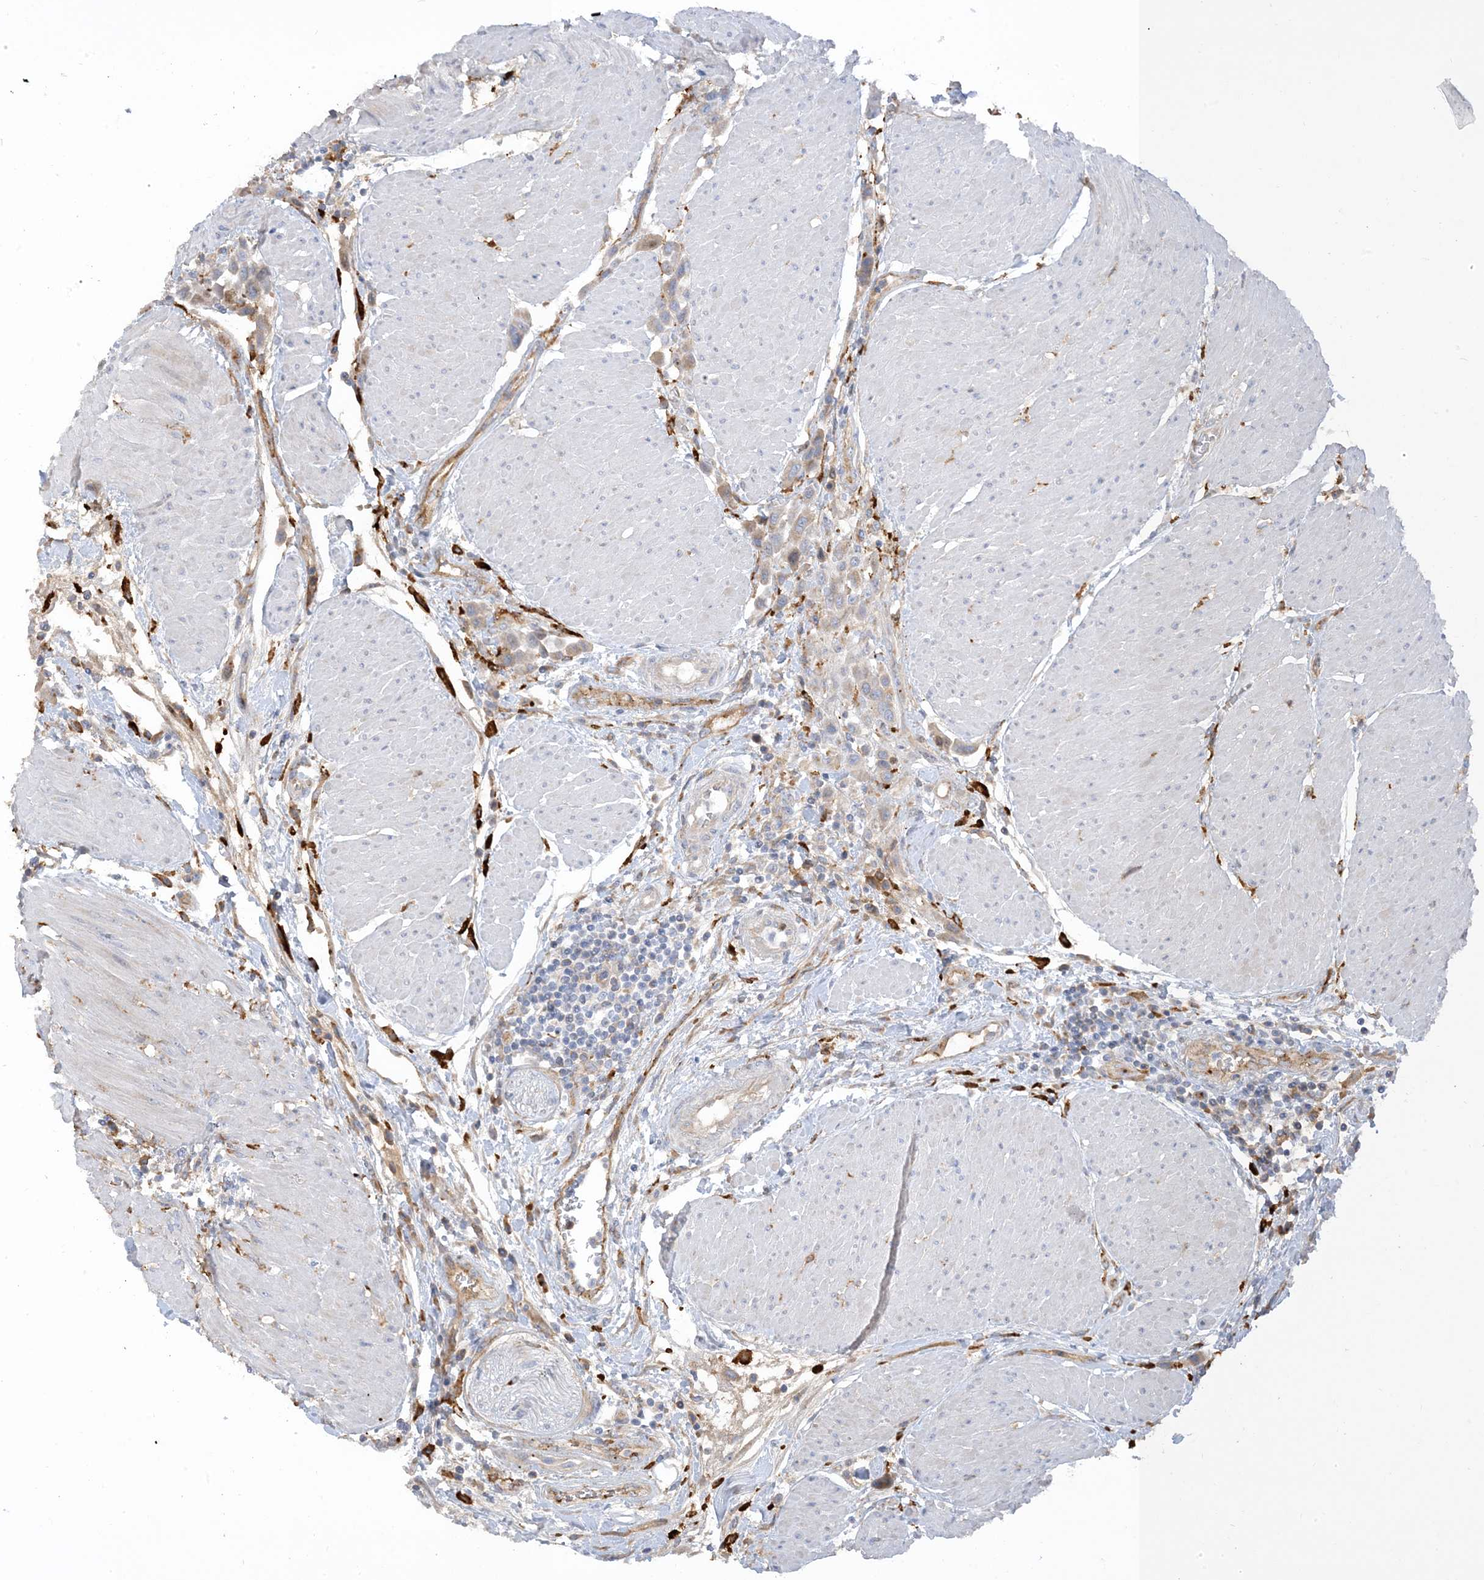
{"staining": {"intensity": "negative", "quantity": "none", "location": "none"}, "tissue": "urothelial cancer", "cell_type": "Tumor cells", "image_type": "cancer", "snomed": [{"axis": "morphology", "description": "Urothelial carcinoma, High grade"}, {"axis": "topography", "description": "Urinary bladder"}], "caption": "Immunohistochemical staining of urothelial carcinoma (high-grade) exhibits no significant positivity in tumor cells. Brightfield microscopy of immunohistochemistry (IHC) stained with DAB (3,3'-diaminobenzidine) (brown) and hematoxylin (blue), captured at high magnification.", "gene": "PEAR1", "patient": {"sex": "male", "age": 50}}